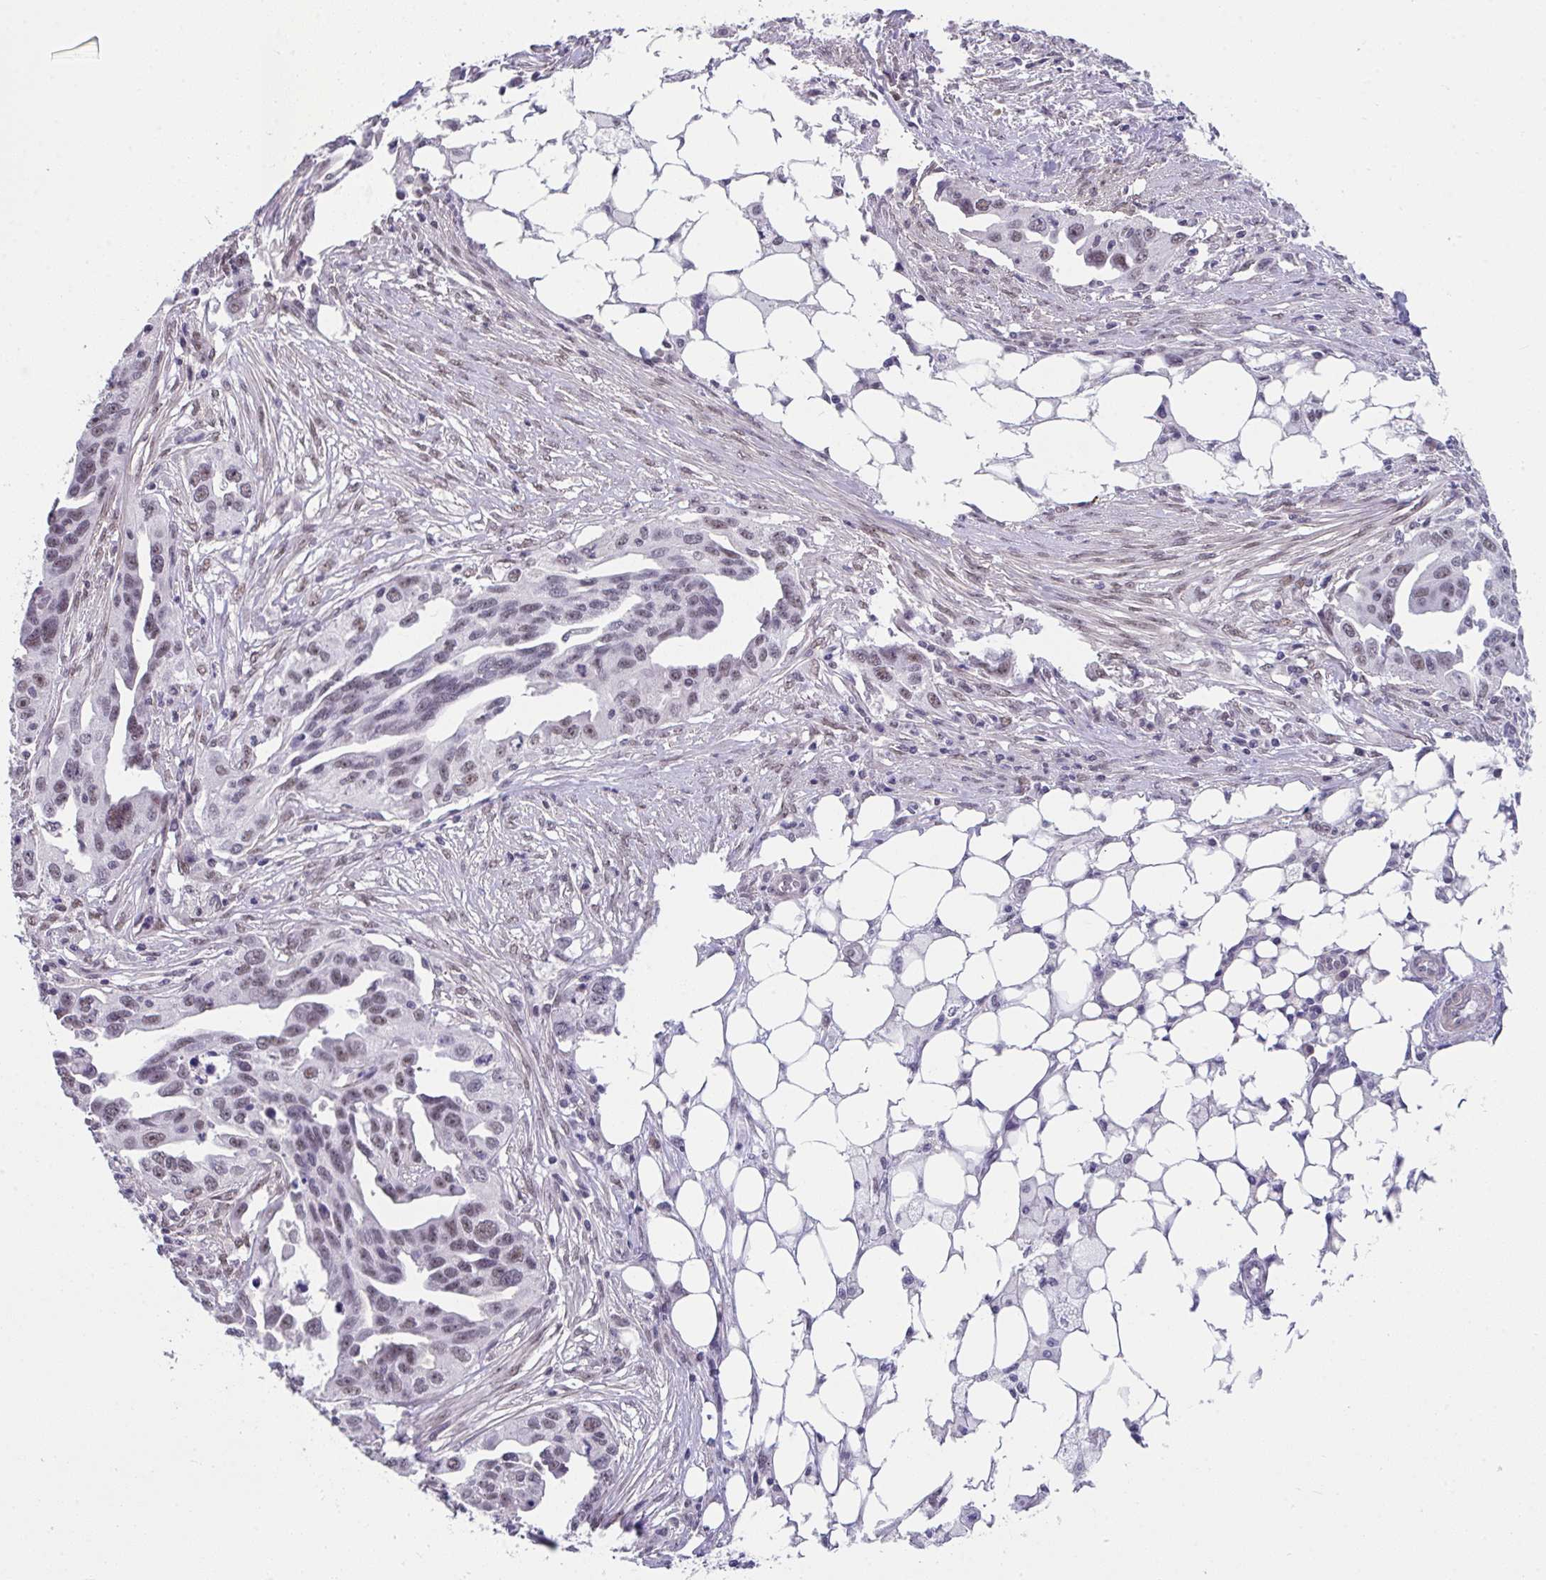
{"staining": {"intensity": "weak", "quantity": "25%-75%", "location": "nuclear"}, "tissue": "ovarian cancer", "cell_type": "Tumor cells", "image_type": "cancer", "snomed": [{"axis": "morphology", "description": "Carcinoma, endometroid"}, {"axis": "morphology", "description": "Cystadenocarcinoma, serous, NOS"}, {"axis": "topography", "description": "Ovary"}], "caption": "Ovarian cancer (endometroid carcinoma) tissue displays weak nuclear staining in about 25%-75% of tumor cells, visualized by immunohistochemistry. (DAB = brown stain, brightfield microscopy at high magnification).", "gene": "RBBP6", "patient": {"sex": "female", "age": 45}}